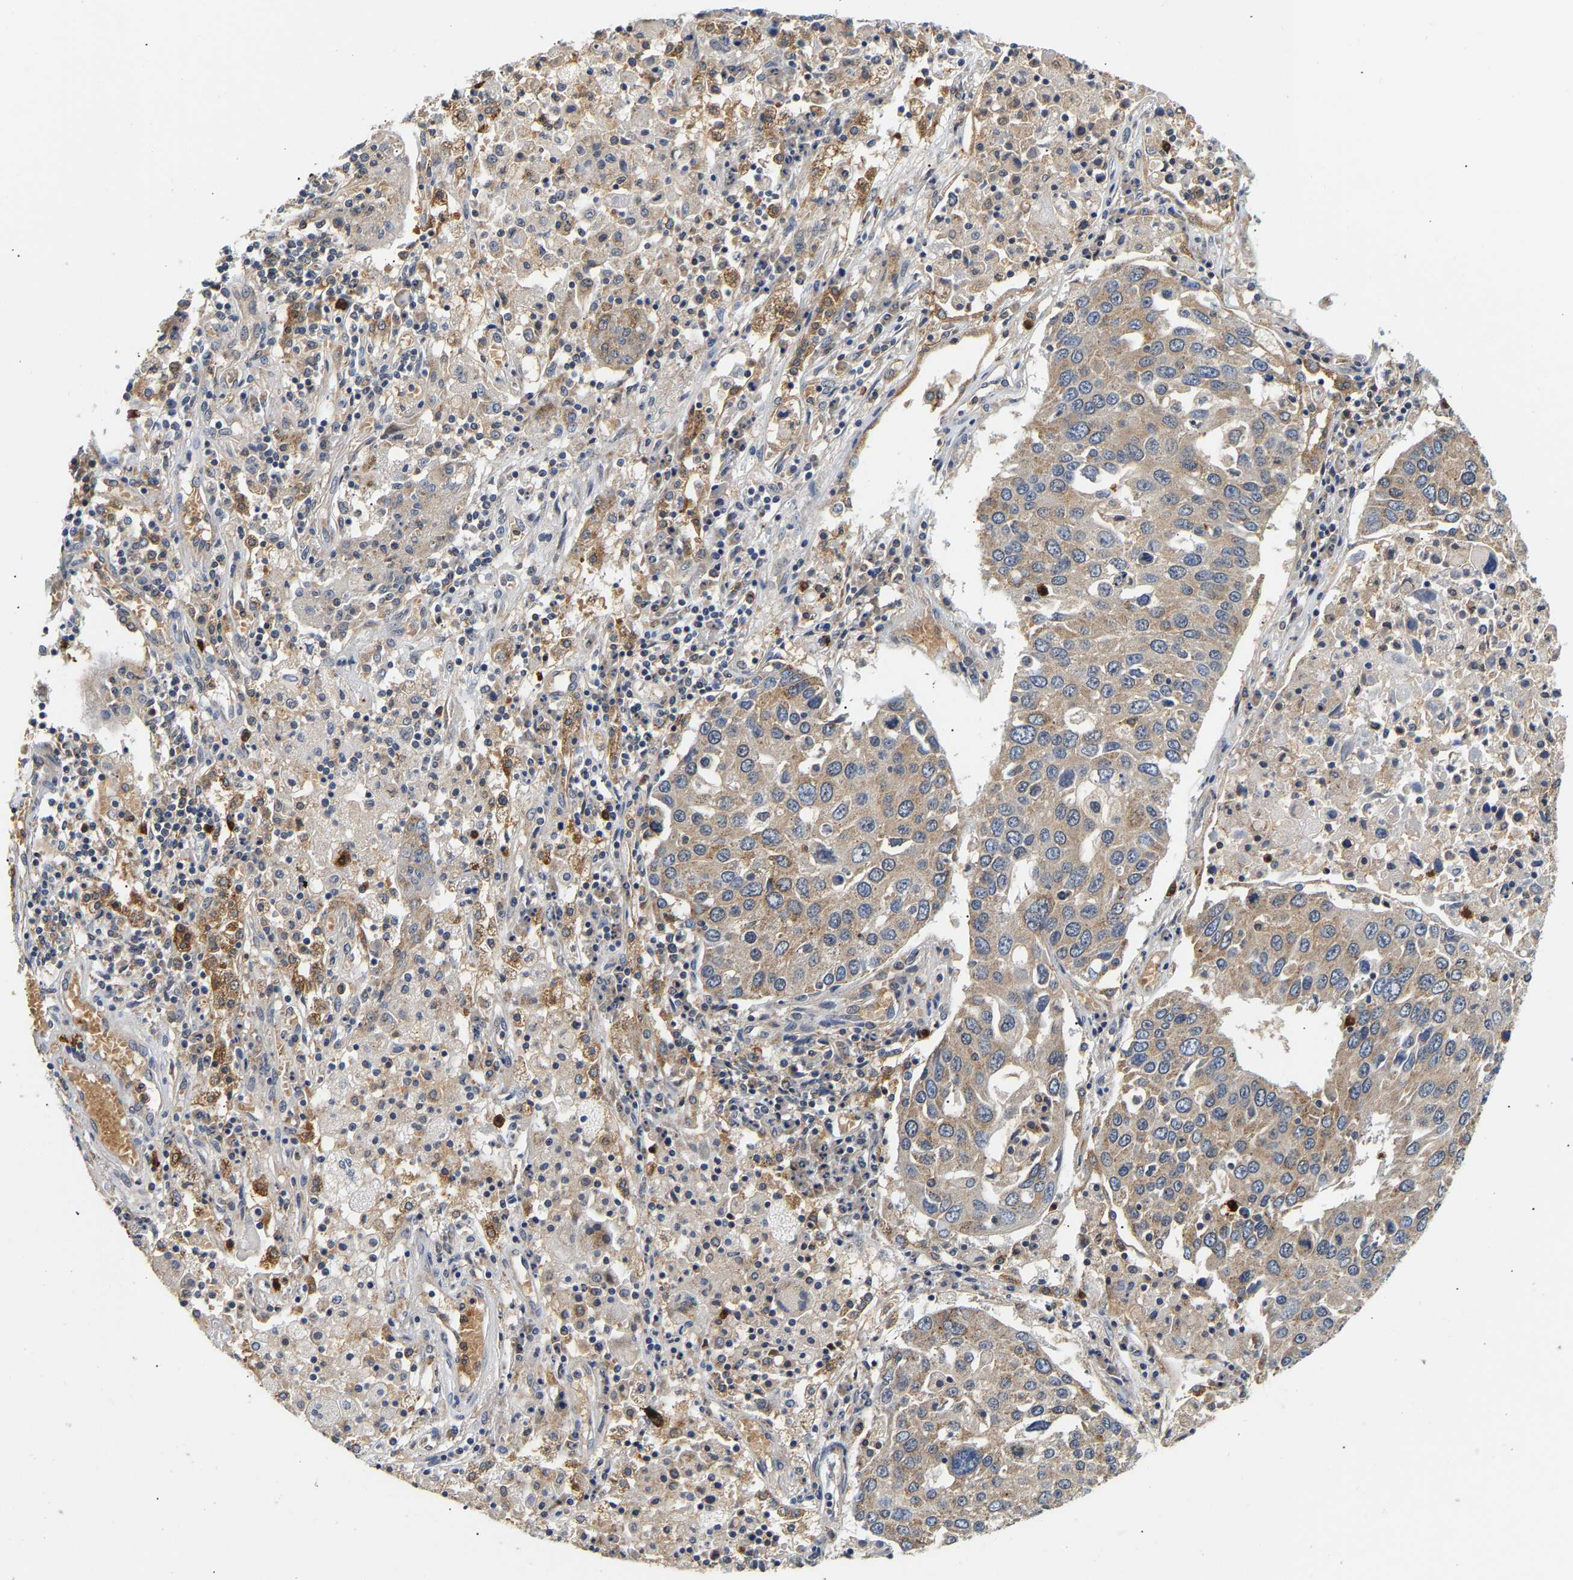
{"staining": {"intensity": "weak", "quantity": ">75%", "location": "cytoplasmic/membranous"}, "tissue": "lung cancer", "cell_type": "Tumor cells", "image_type": "cancer", "snomed": [{"axis": "morphology", "description": "Squamous cell carcinoma, NOS"}, {"axis": "topography", "description": "Lung"}], "caption": "A low amount of weak cytoplasmic/membranous expression is appreciated in approximately >75% of tumor cells in squamous cell carcinoma (lung) tissue.", "gene": "PPID", "patient": {"sex": "male", "age": 65}}